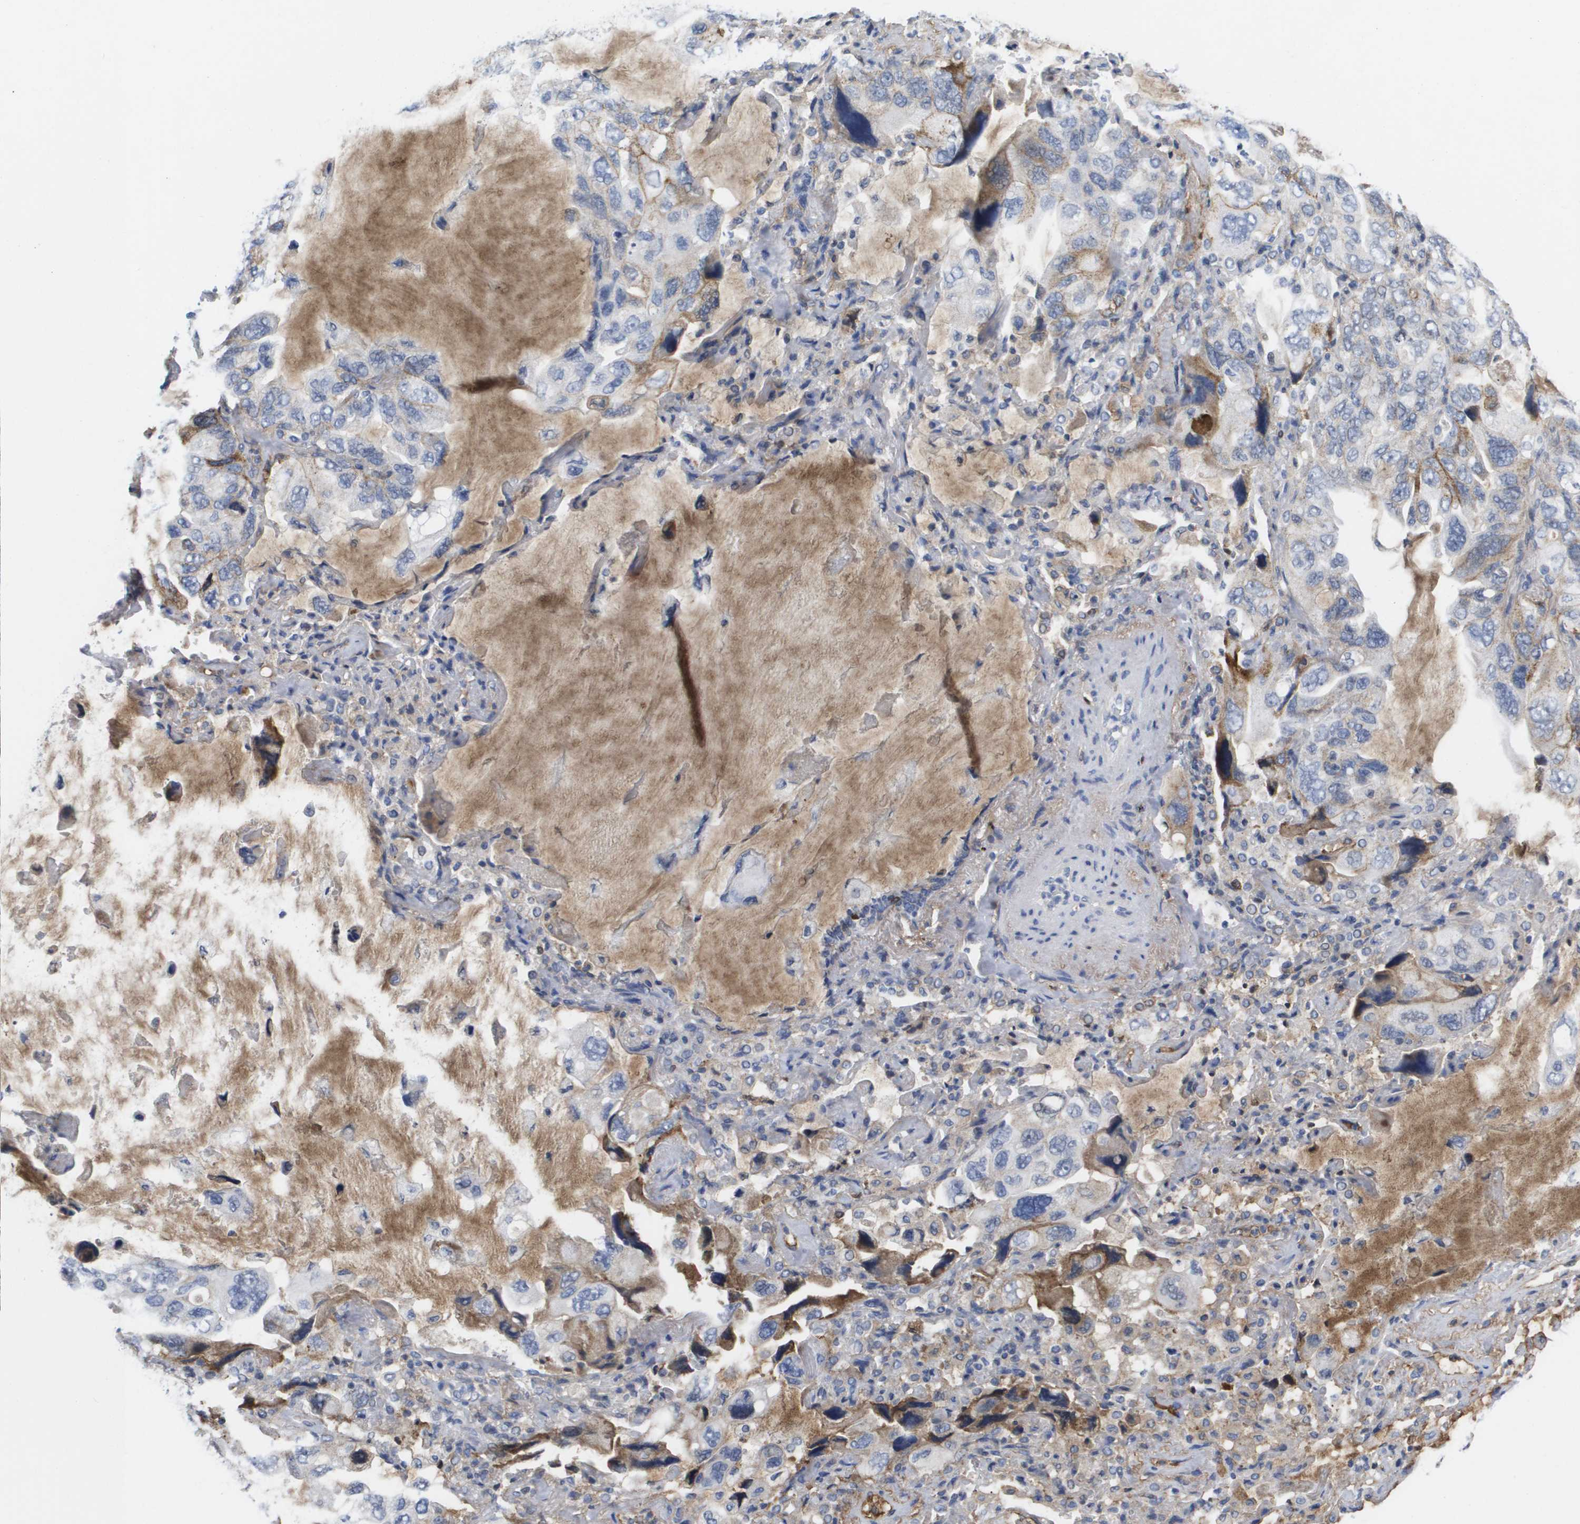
{"staining": {"intensity": "weak", "quantity": "<25%", "location": "cytoplasmic/membranous"}, "tissue": "lung cancer", "cell_type": "Tumor cells", "image_type": "cancer", "snomed": [{"axis": "morphology", "description": "Squamous cell carcinoma, NOS"}, {"axis": "topography", "description": "Lung"}], "caption": "Tumor cells show no significant positivity in lung cancer (squamous cell carcinoma).", "gene": "SERPINC1", "patient": {"sex": "female", "age": 73}}